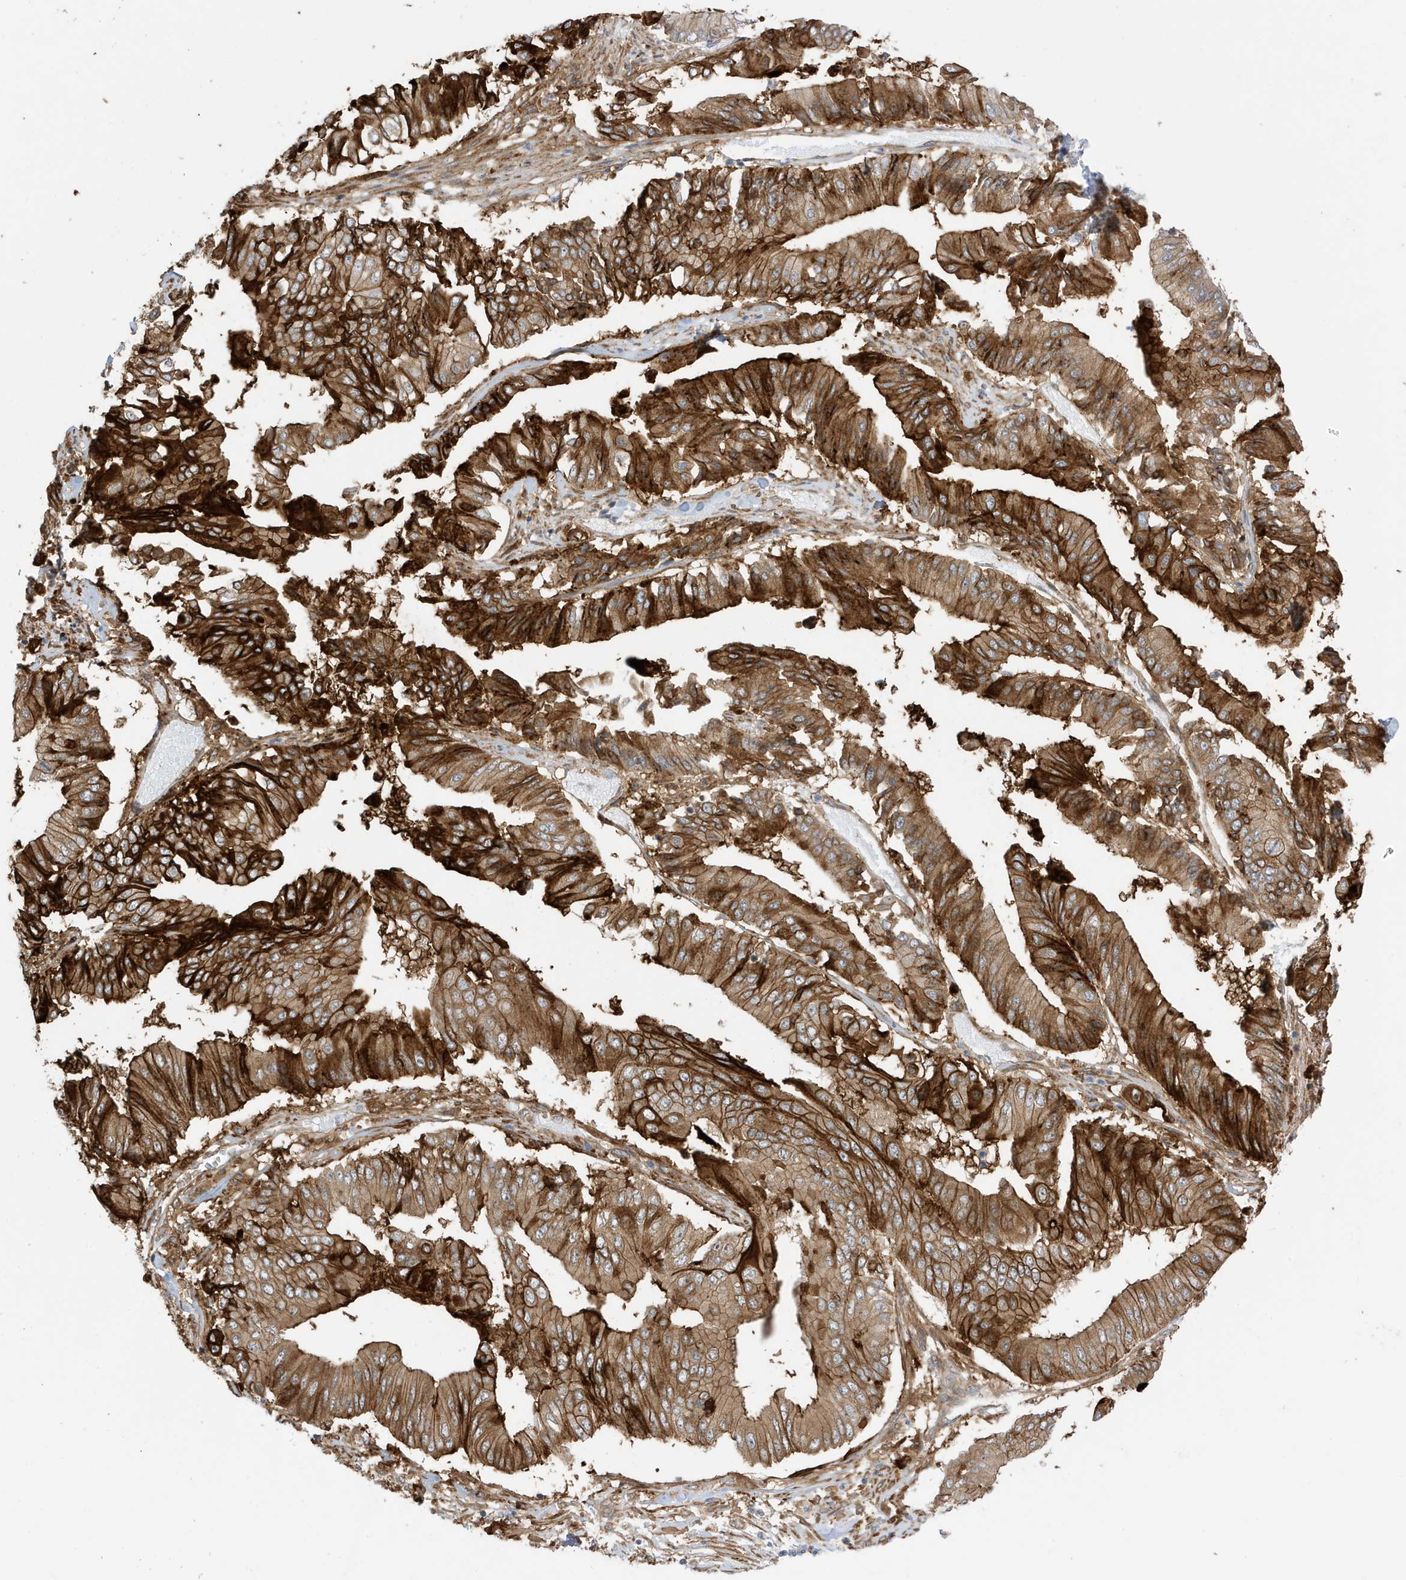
{"staining": {"intensity": "strong", "quantity": ">75%", "location": "cytoplasmic/membranous"}, "tissue": "pancreatic cancer", "cell_type": "Tumor cells", "image_type": "cancer", "snomed": [{"axis": "morphology", "description": "Adenocarcinoma, NOS"}, {"axis": "topography", "description": "Pancreas"}], "caption": "Immunohistochemistry (IHC) of pancreatic cancer demonstrates high levels of strong cytoplasmic/membranous expression in approximately >75% of tumor cells. (DAB IHC with brightfield microscopy, high magnification).", "gene": "CDC42EP3", "patient": {"sex": "female", "age": 77}}